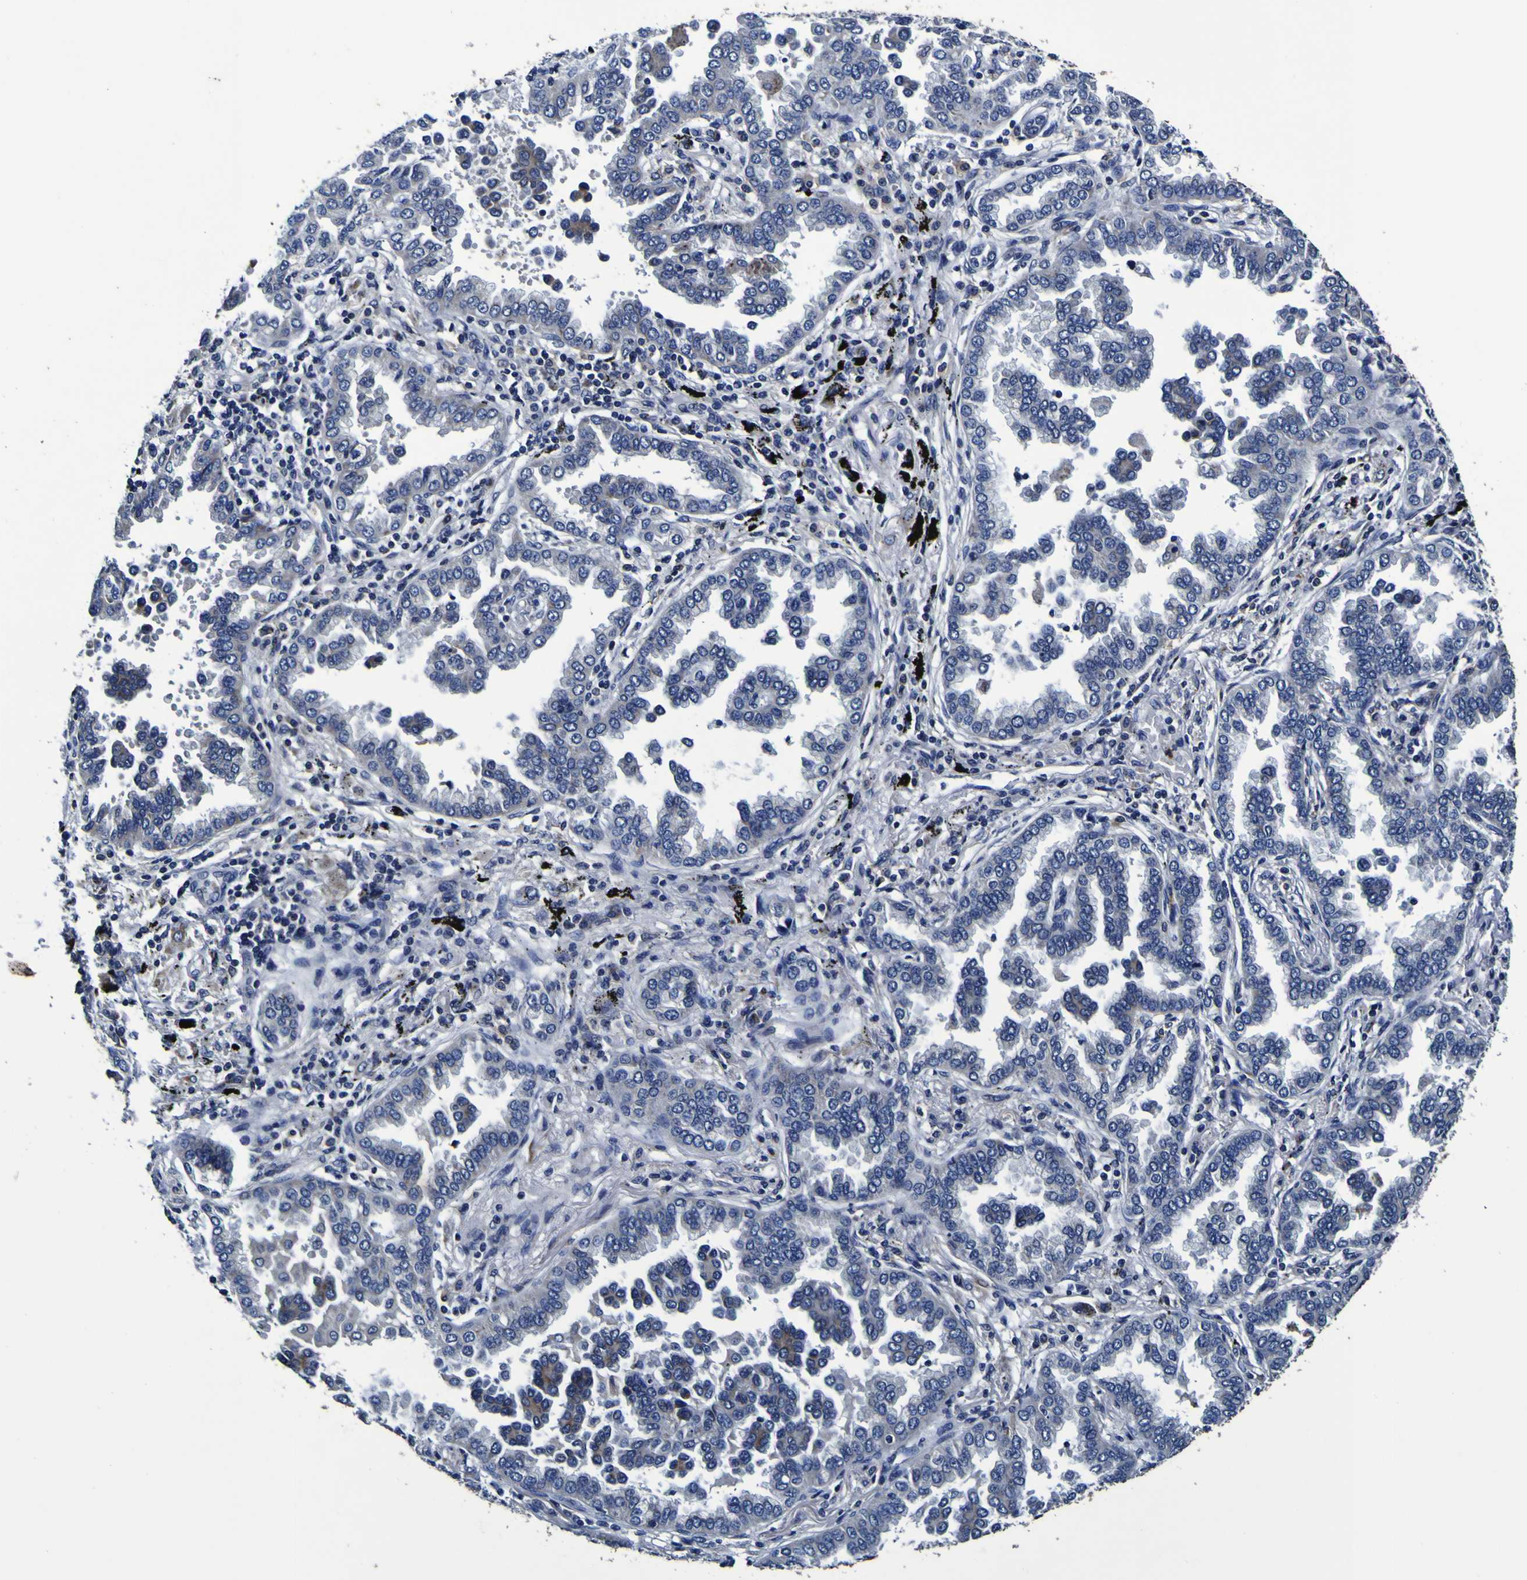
{"staining": {"intensity": "negative", "quantity": "none", "location": "none"}, "tissue": "lung cancer", "cell_type": "Tumor cells", "image_type": "cancer", "snomed": [{"axis": "morphology", "description": "Normal tissue, NOS"}, {"axis": "morphology", "description": "Adenocarcinoma, NOS"}, {"axis": "topography", "description": "Lung"}], "caption": "Lung adenocarcinoma was stained to show a protein in brown. There is no significant staining in tumor cells.", "gene": "PANK4", "patient": {"sex": "male", "age": 59}}